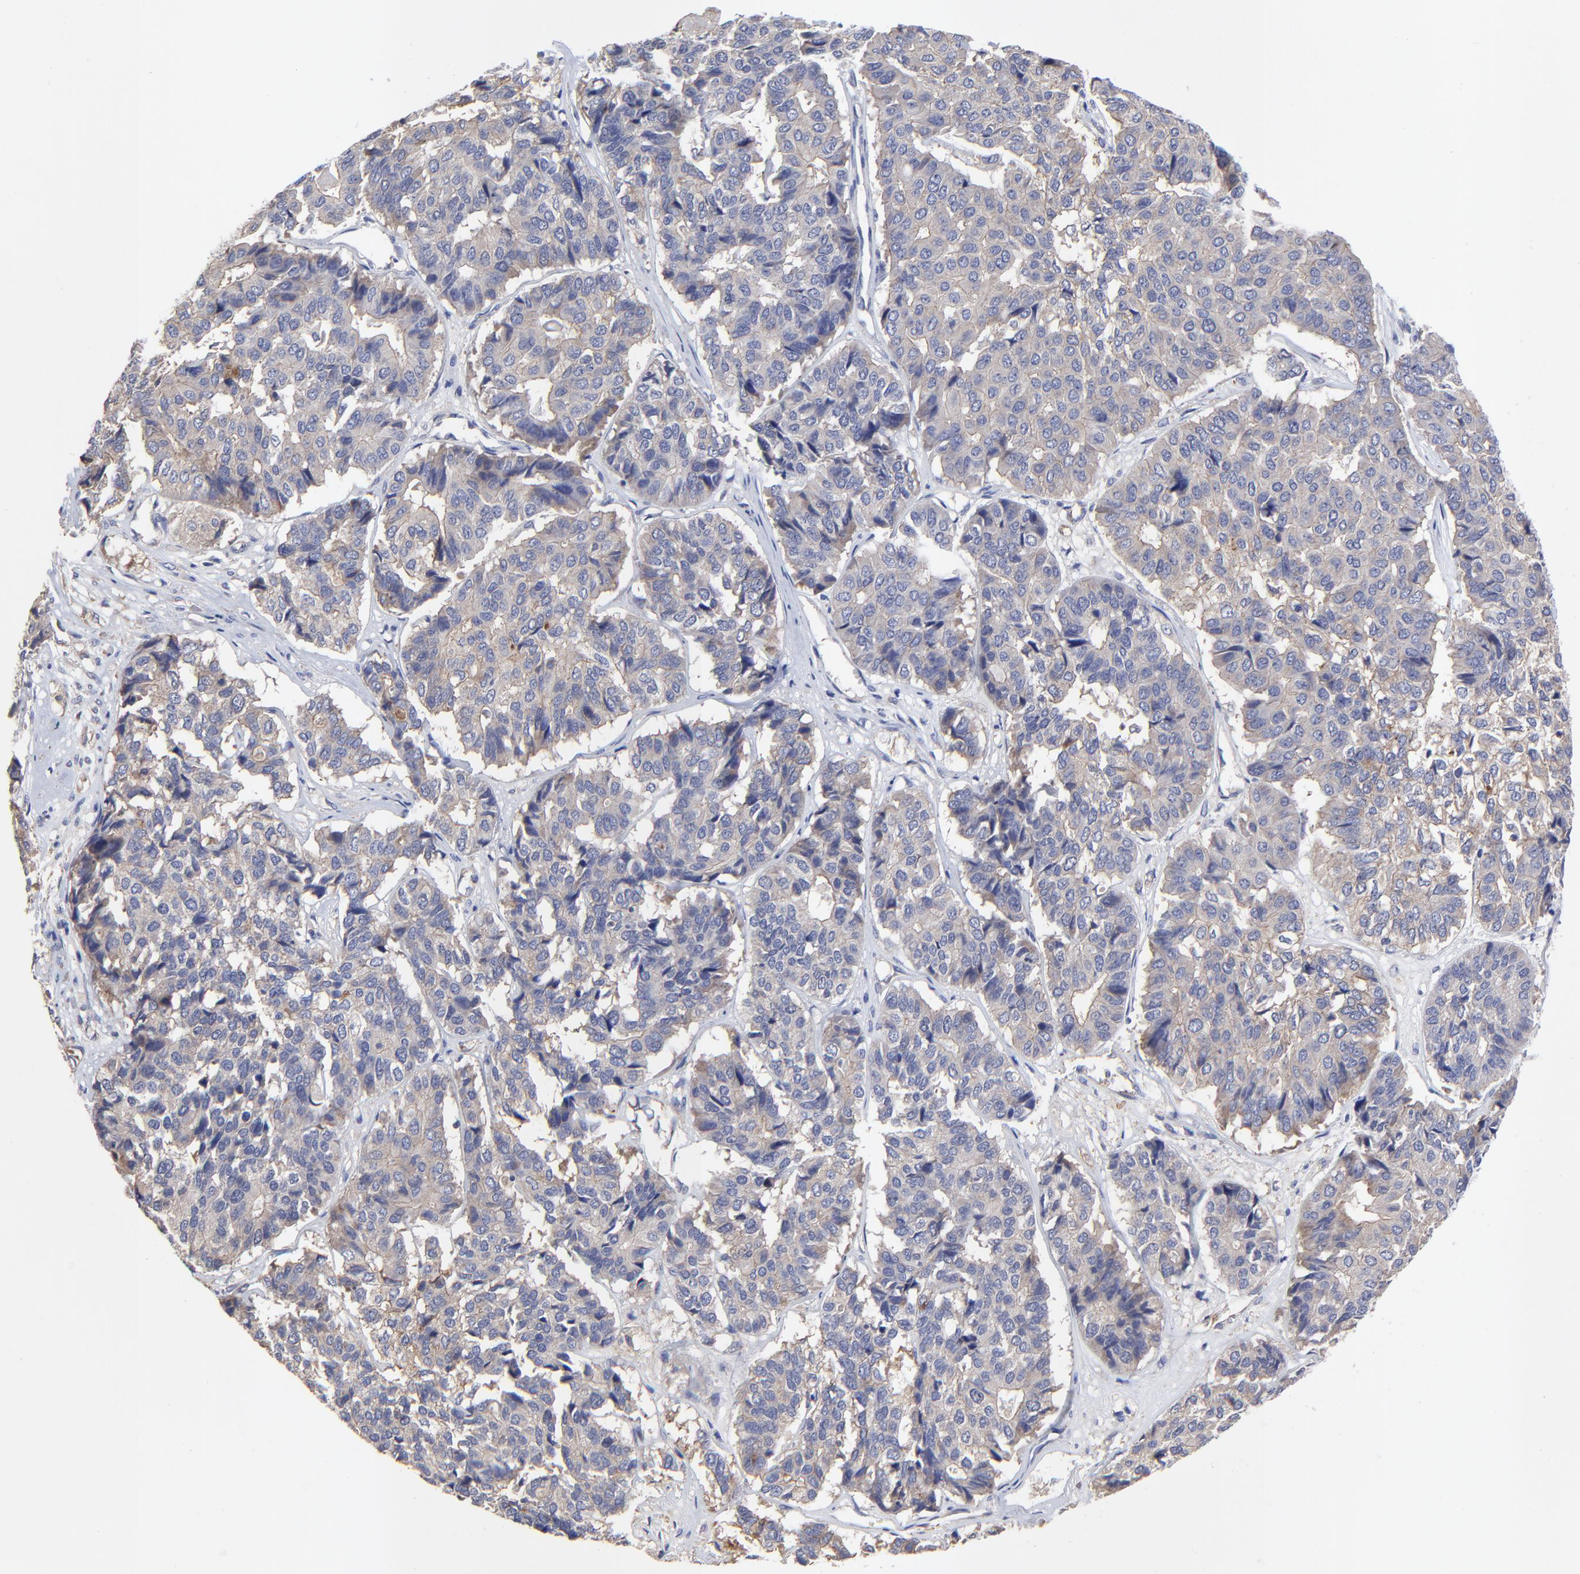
{"staining": {"intensity": "weak", "quantity": "<25%", "location": "cytoplasmic/membranous"}, "tissue": "pancreatic cancer", "cell_type": "Tumor cells", "image_type": "cancer", "snomed": [{"axis": "morphology", "description": "Adenocarcinoma, NOS"}, {"axis": "topography", "description": "Pancreas"}], "caption": "IHC of pancreatic adenocarcinoma demonstrates no positivity in tumor cells.", "gene": "SULF2", "patient": {"sex": "male", "age": 50}}